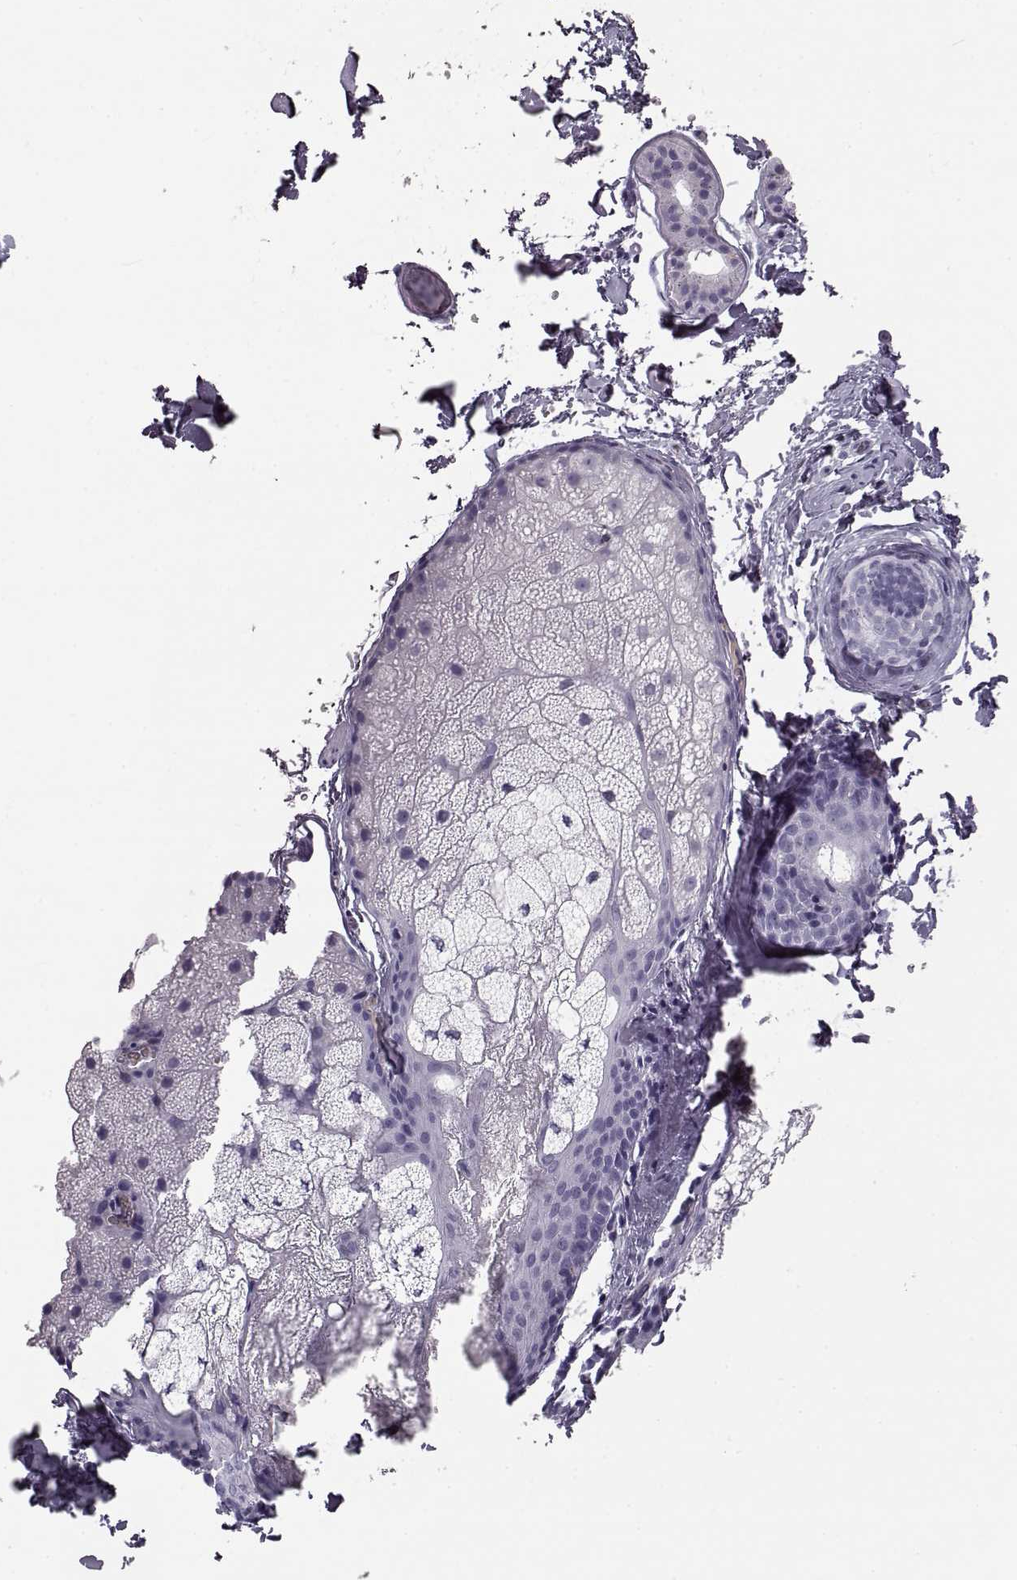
{"staining": {"intensity": "negative", "quantity": "none", "location": "none"}, "tissue": "skin cancer", "cell_type": "Tumor cells", "image_type": "cancer", "snomed": [{"axis": "morphology", "description": "Normal tissue, NOS"}, {"axis": "morphology", "description": "Basal cell carcinoma"}, {"axis": "topography", "description": "Skin"}], "caption": "DAB (3,3'-diaminobenzidine) immunohistochemical staining of skin basal cell carcinoma displays no significant staining in tumor cells.", "gene": "CCL19", "patient": {"sex": "male", "age": 46}}